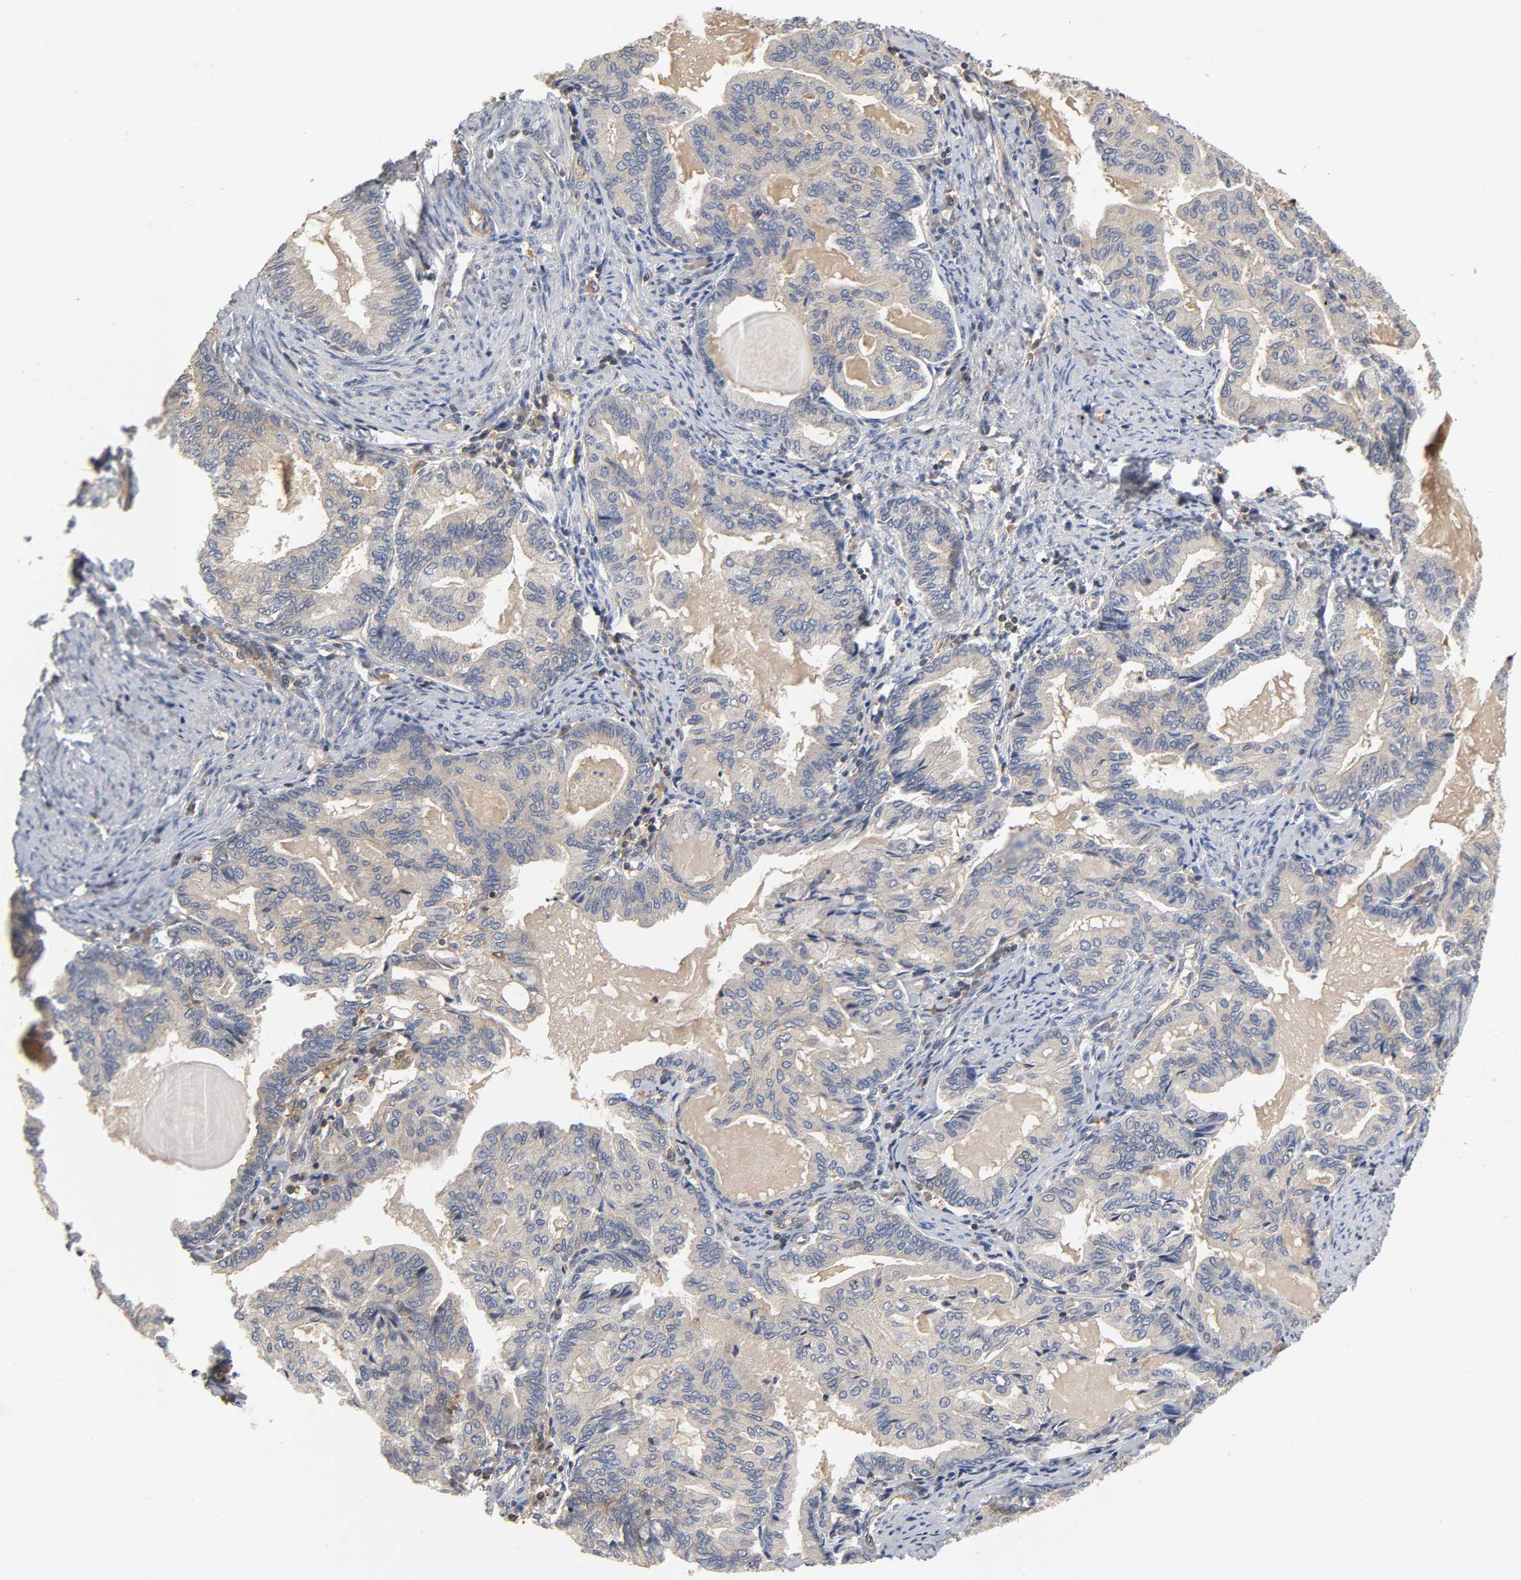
{"staining": {"intensity": "moderate", "quantity": "25%-75%", "location": "cytoplasmic/membranous"}, "tissue": "endometrial cancer", "cell_type": "Tumor cells", "image_type": "cancer", "snomed": [{"axis": "morphology", "description": "Adenocarcinoma, NOS"}, {"axis": "topography", "description": "Endometrium"}], "caption": "This histopathology image shows immunohistochemistry staining of human endometrial cancer, with medium moderate cytoplasmic/membranous staining in about 25%-75% of tumor cells.", "gene": "ACTR2", "patient": {"sex": "female", "age": 86}}